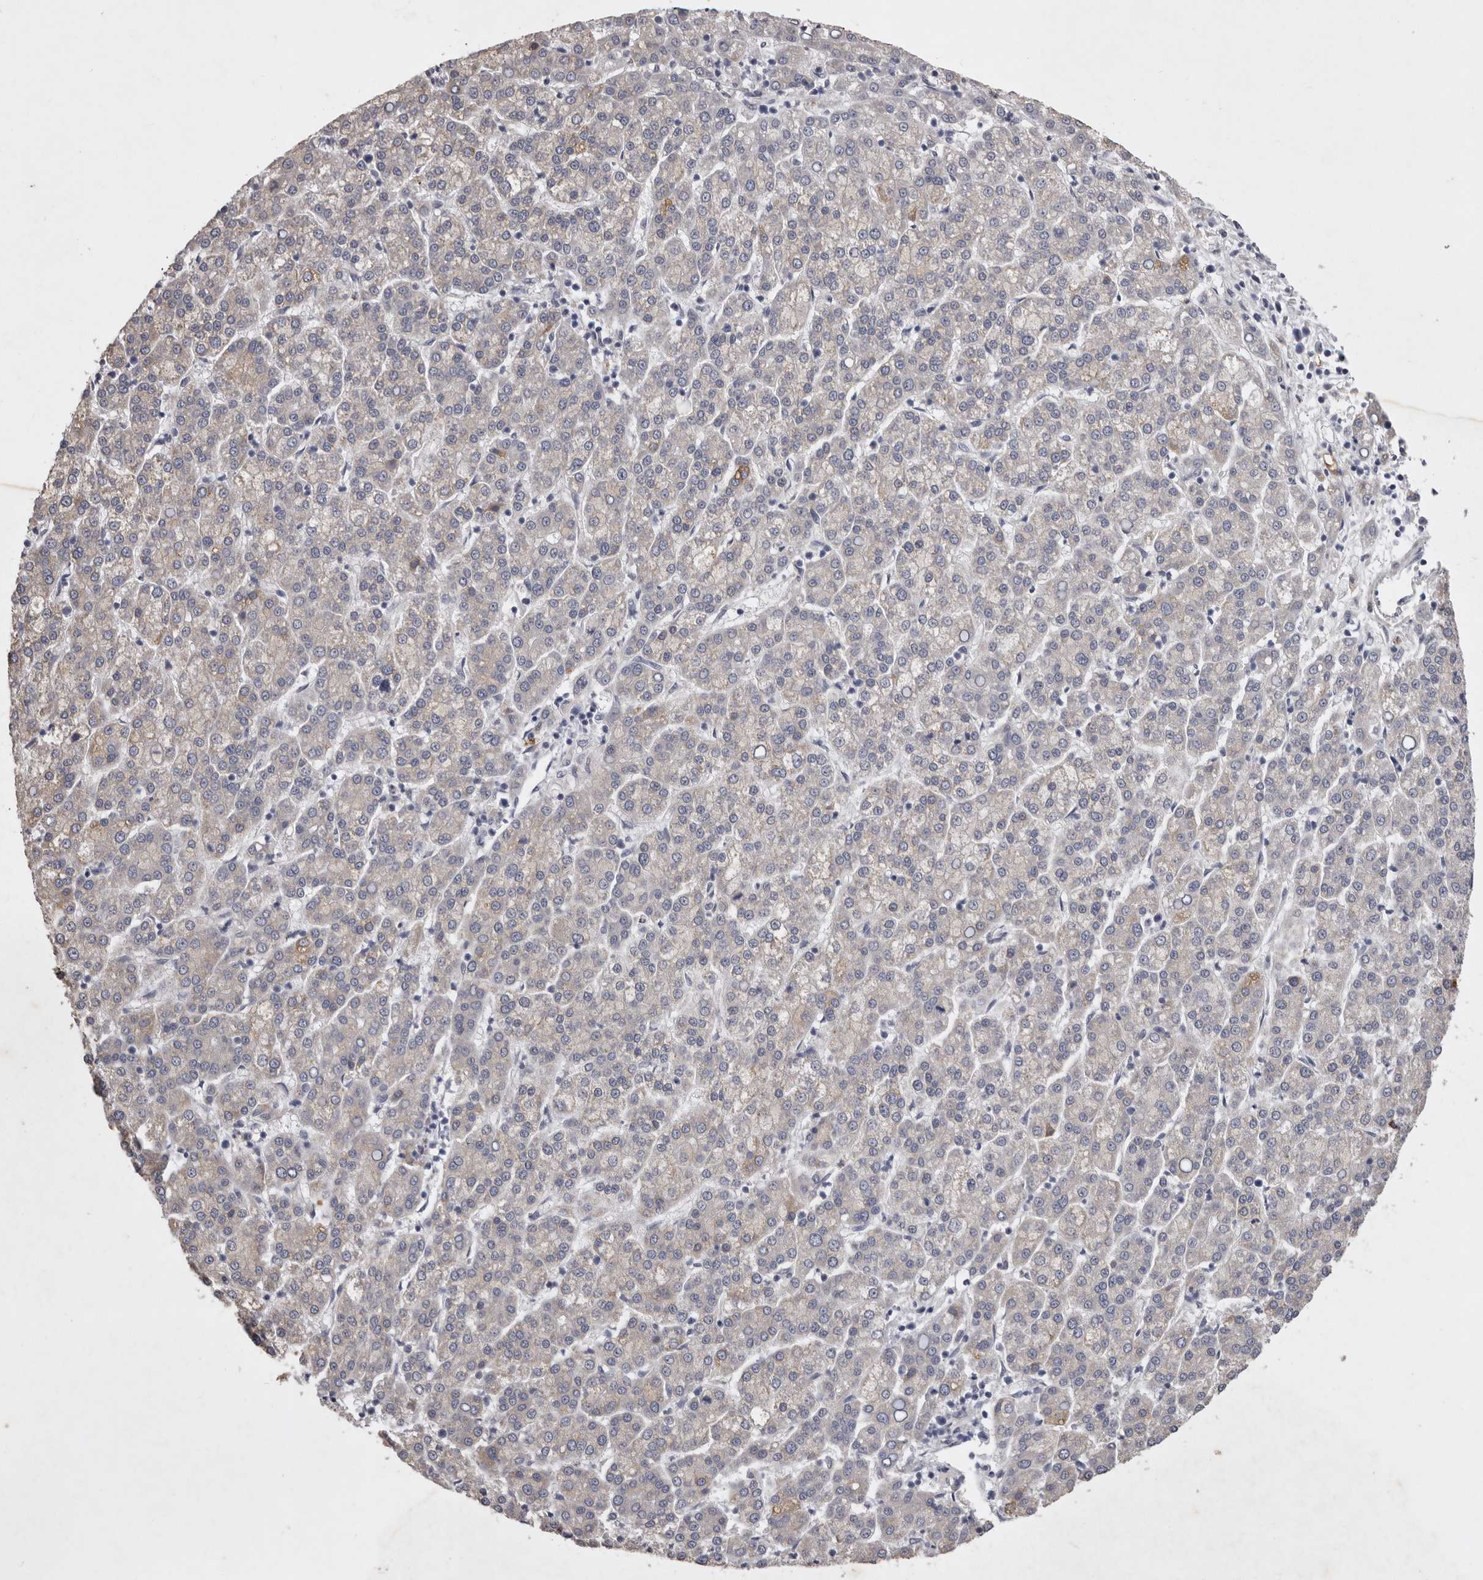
{"staining": {"intensity": "weak", "quantity": "<25%", "location": "cytoplasmic/membranous"}, "tissue": "liver cancer", "cell_type": "Tumor cells", "image_type": "cancer", "snomed": [{"axis": "morphology", "description": "Carcinoma, Hepatocellular, NOS"}, {"axis": "topography", "description": "Liver"}], "caption": "Photomicrograph shows no protein staining in tumor cells of hepatocellular carcinoma (liver) tissue. (DAB immunohistochemistry with hematoxylin counter stain).", "gene": "NKAIN4", "patient": {"sex": "female", "age": 58}}